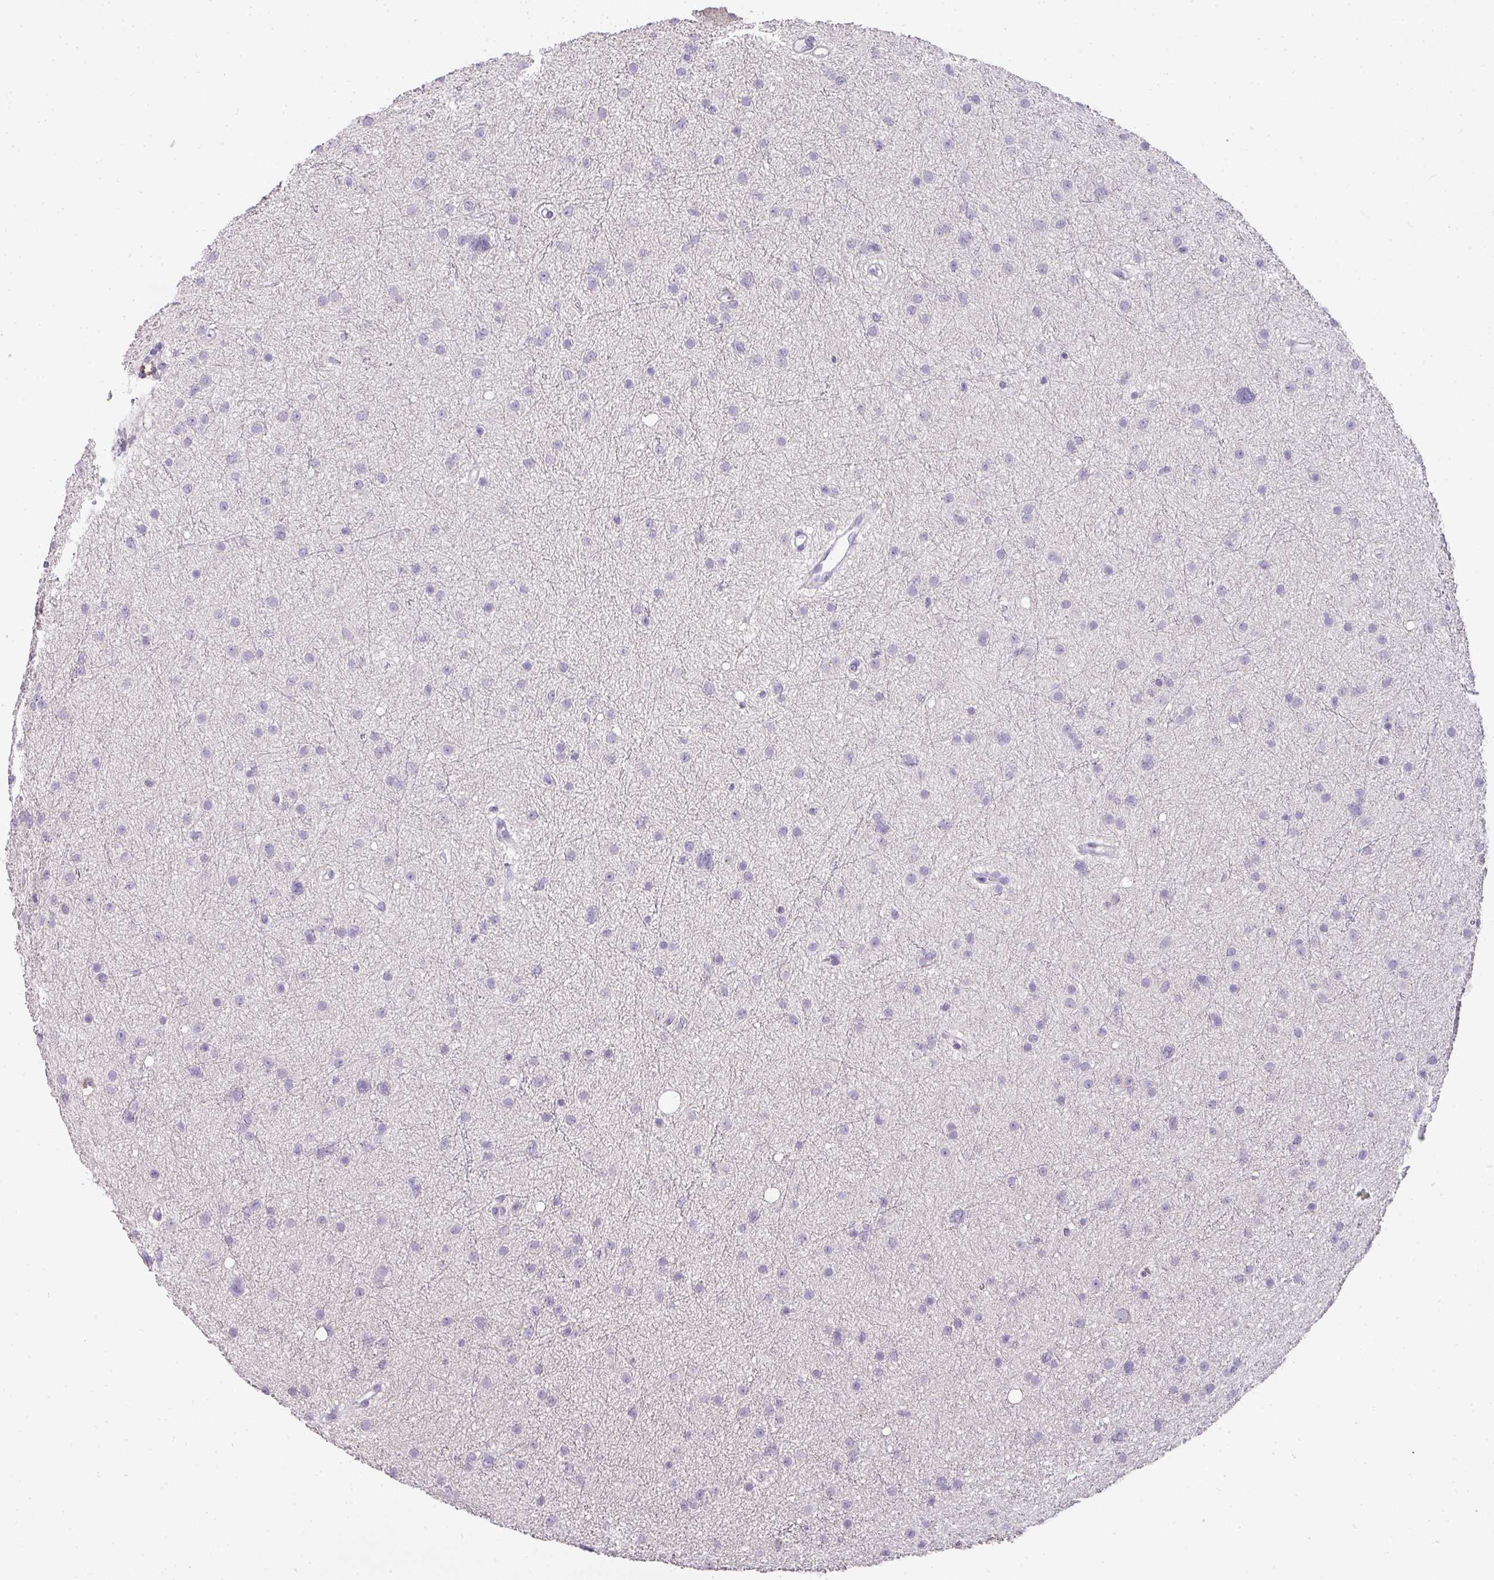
{"staining": {"intensity": "negative", "quantity": "none", "location": "none"}, "tissue": "glioma", "cell_type": "Tumor cells", "image_type": "cancer", "snomed": [{"axis": "morphology", "description": "Glioma, malignant, Low grade"}, {"axis": "topography", "description": "Cerebral cortex"}], "caption": "Glioma was stained to show a protein in brown. There is no significant positivity in tumor cells. The staining is performed using DAB brown chromogen with nuclei counter-stained in using hematoxylin.", "gene": "CAMP", "patient": {"sex": "female", "age": 39}}